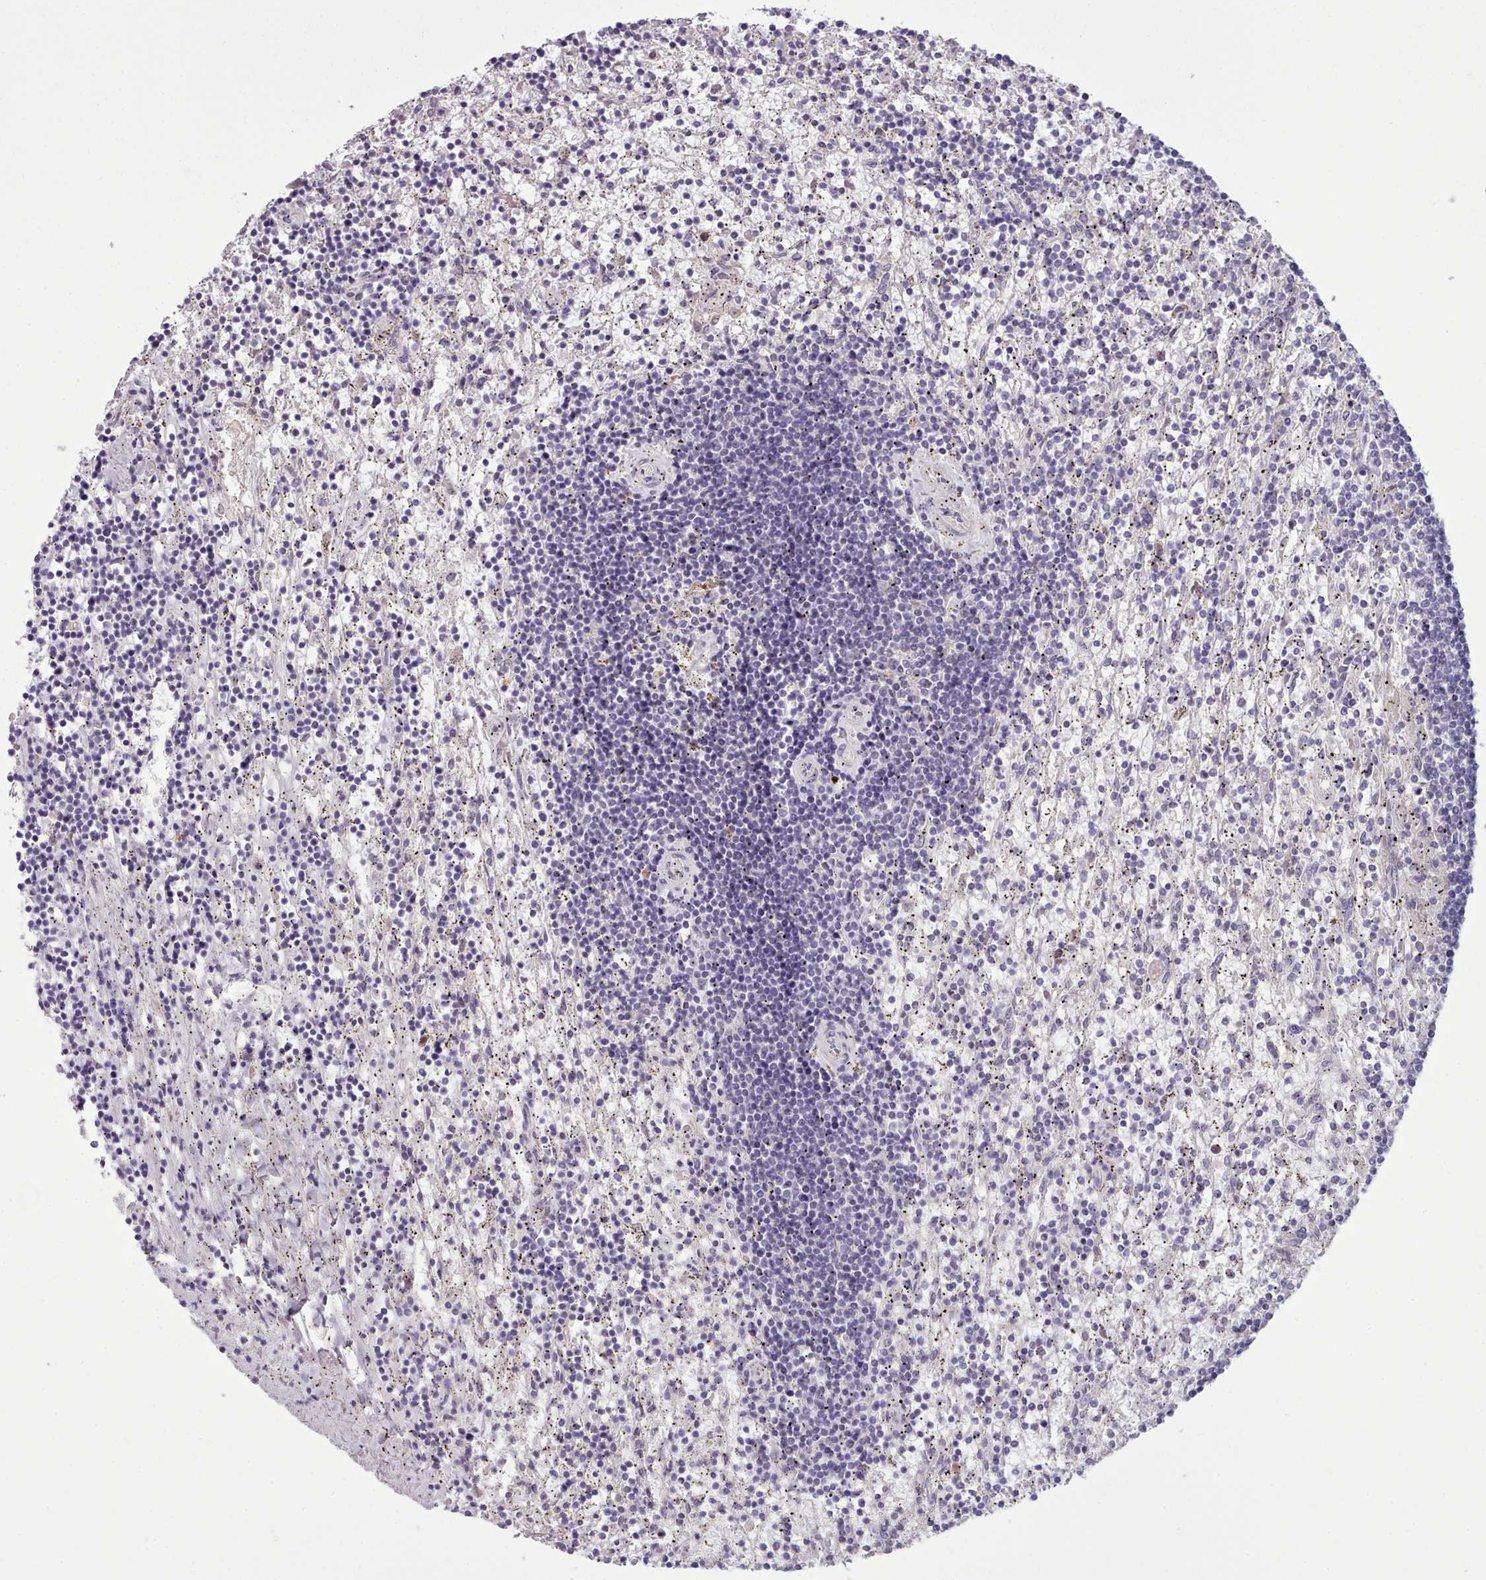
{"staining": {"intensity": "negative", "quantity": "none", "location": "none"}, "tissue": "lymphoma", "cell_type": "Tumor cells", "image_type": "cancer", "snomed": [{"axis": "morphology", "description": "Malignant lymphoma, non-Hodgkin's type, Low grade"}, {"axis": "topography", "description": "Spleen"}], "caption": "Immunohistochemistry (IHC) of malignant lymphoma, non-Hodgkin's type (low-grade) exhibits no staining in tumor cells. Nuclei are stained in blue.", "gene": "DPF1", "patient": {"sex": "male", "age": 76}}